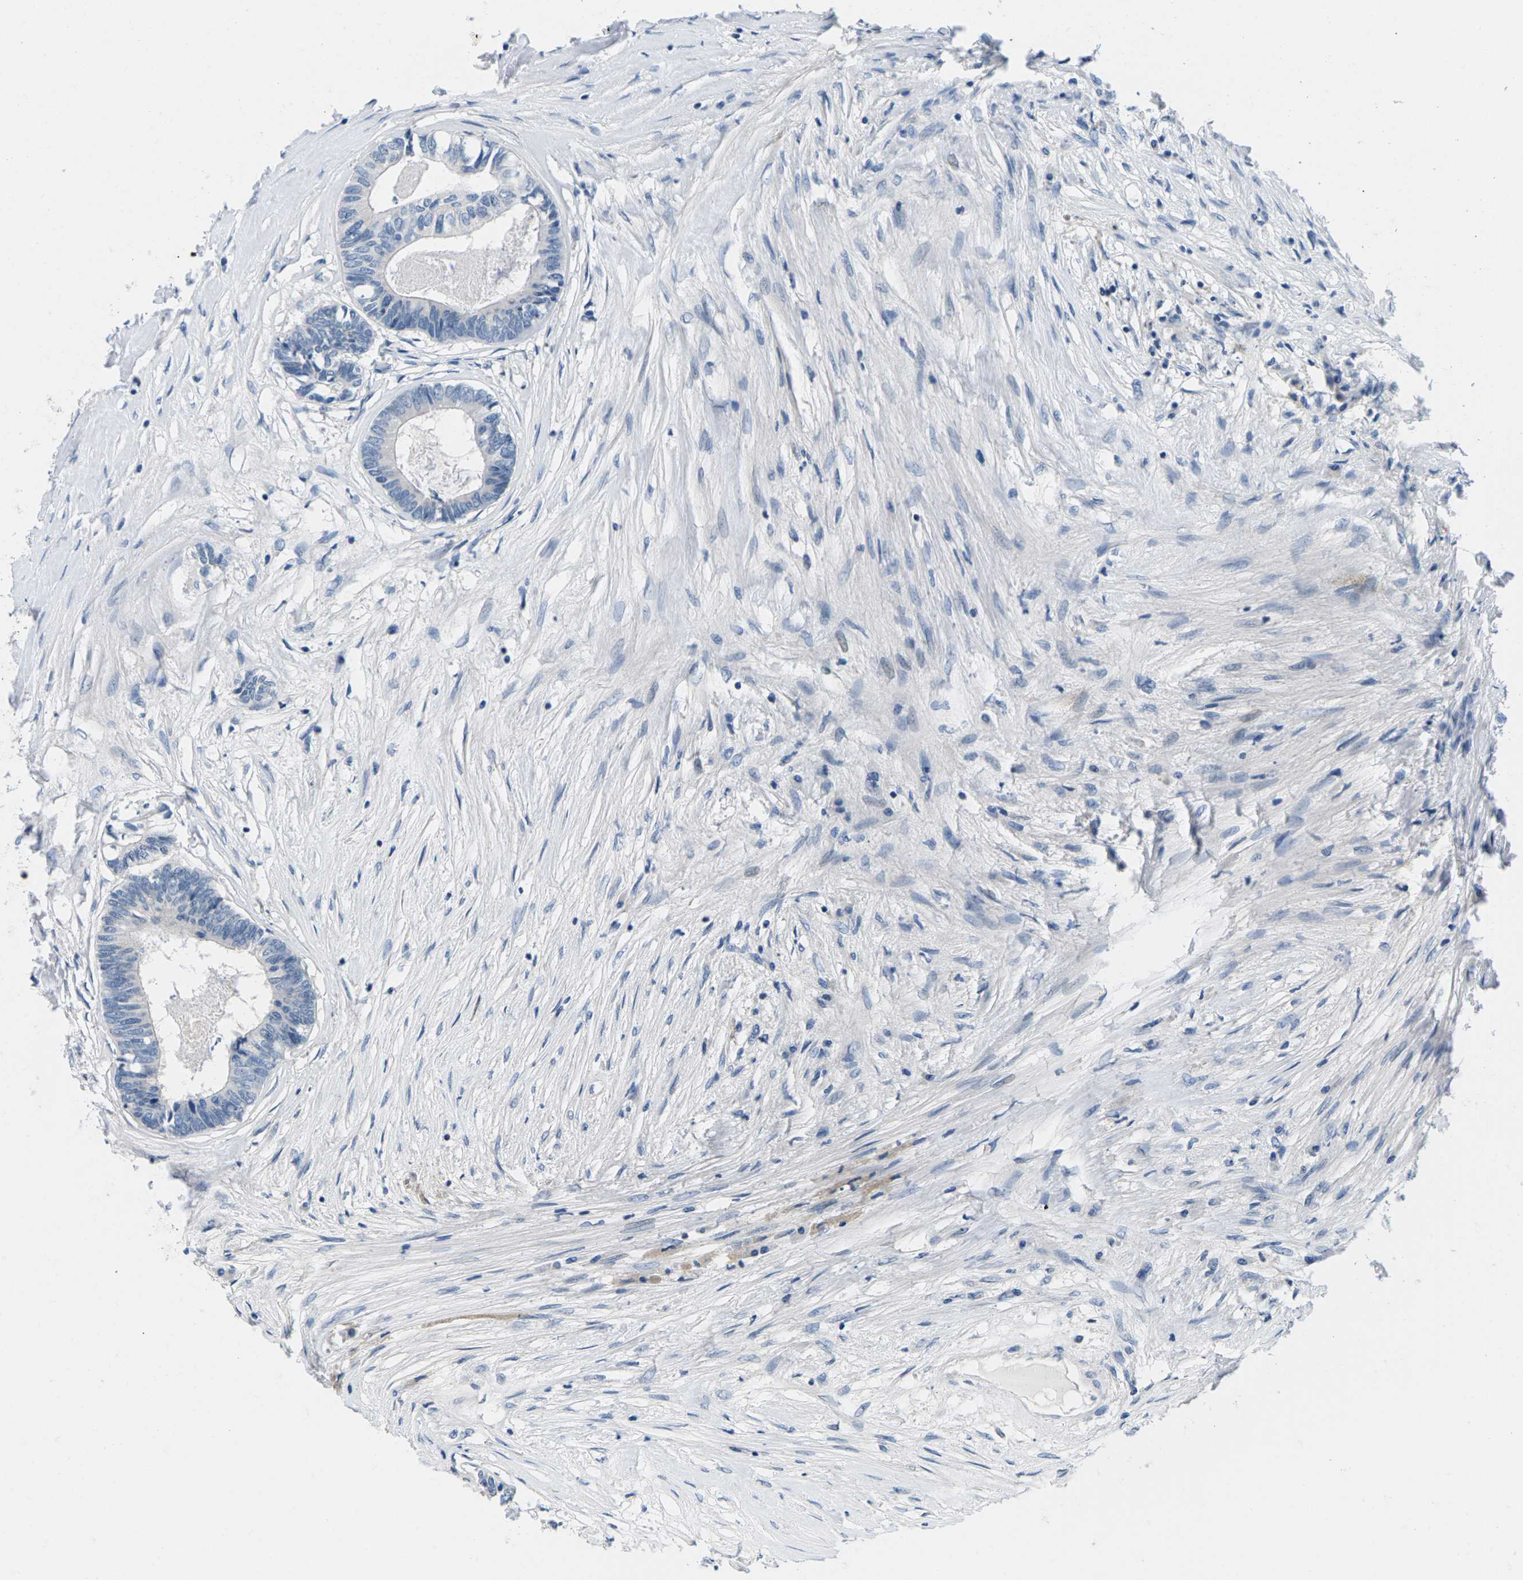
{"staining": {"intensity": "negative", "quantity": "none", "location": "none"}, "tissue": "colorectal cancer", "cell_type": "Tumor cells", "image_type": "cancer", "snomed": [{"axis": "morphology", "description": "Adenocarcinoma, NOS"}, {"axis": "topography", "description": "Rectum"}], "caption": "An IHC image of colorectal cancer is shown. There is no staining in tumor cells of colorectal cancer.", "gene": "TSPAN2", "patient": {"sex": "male", "age": 63}}